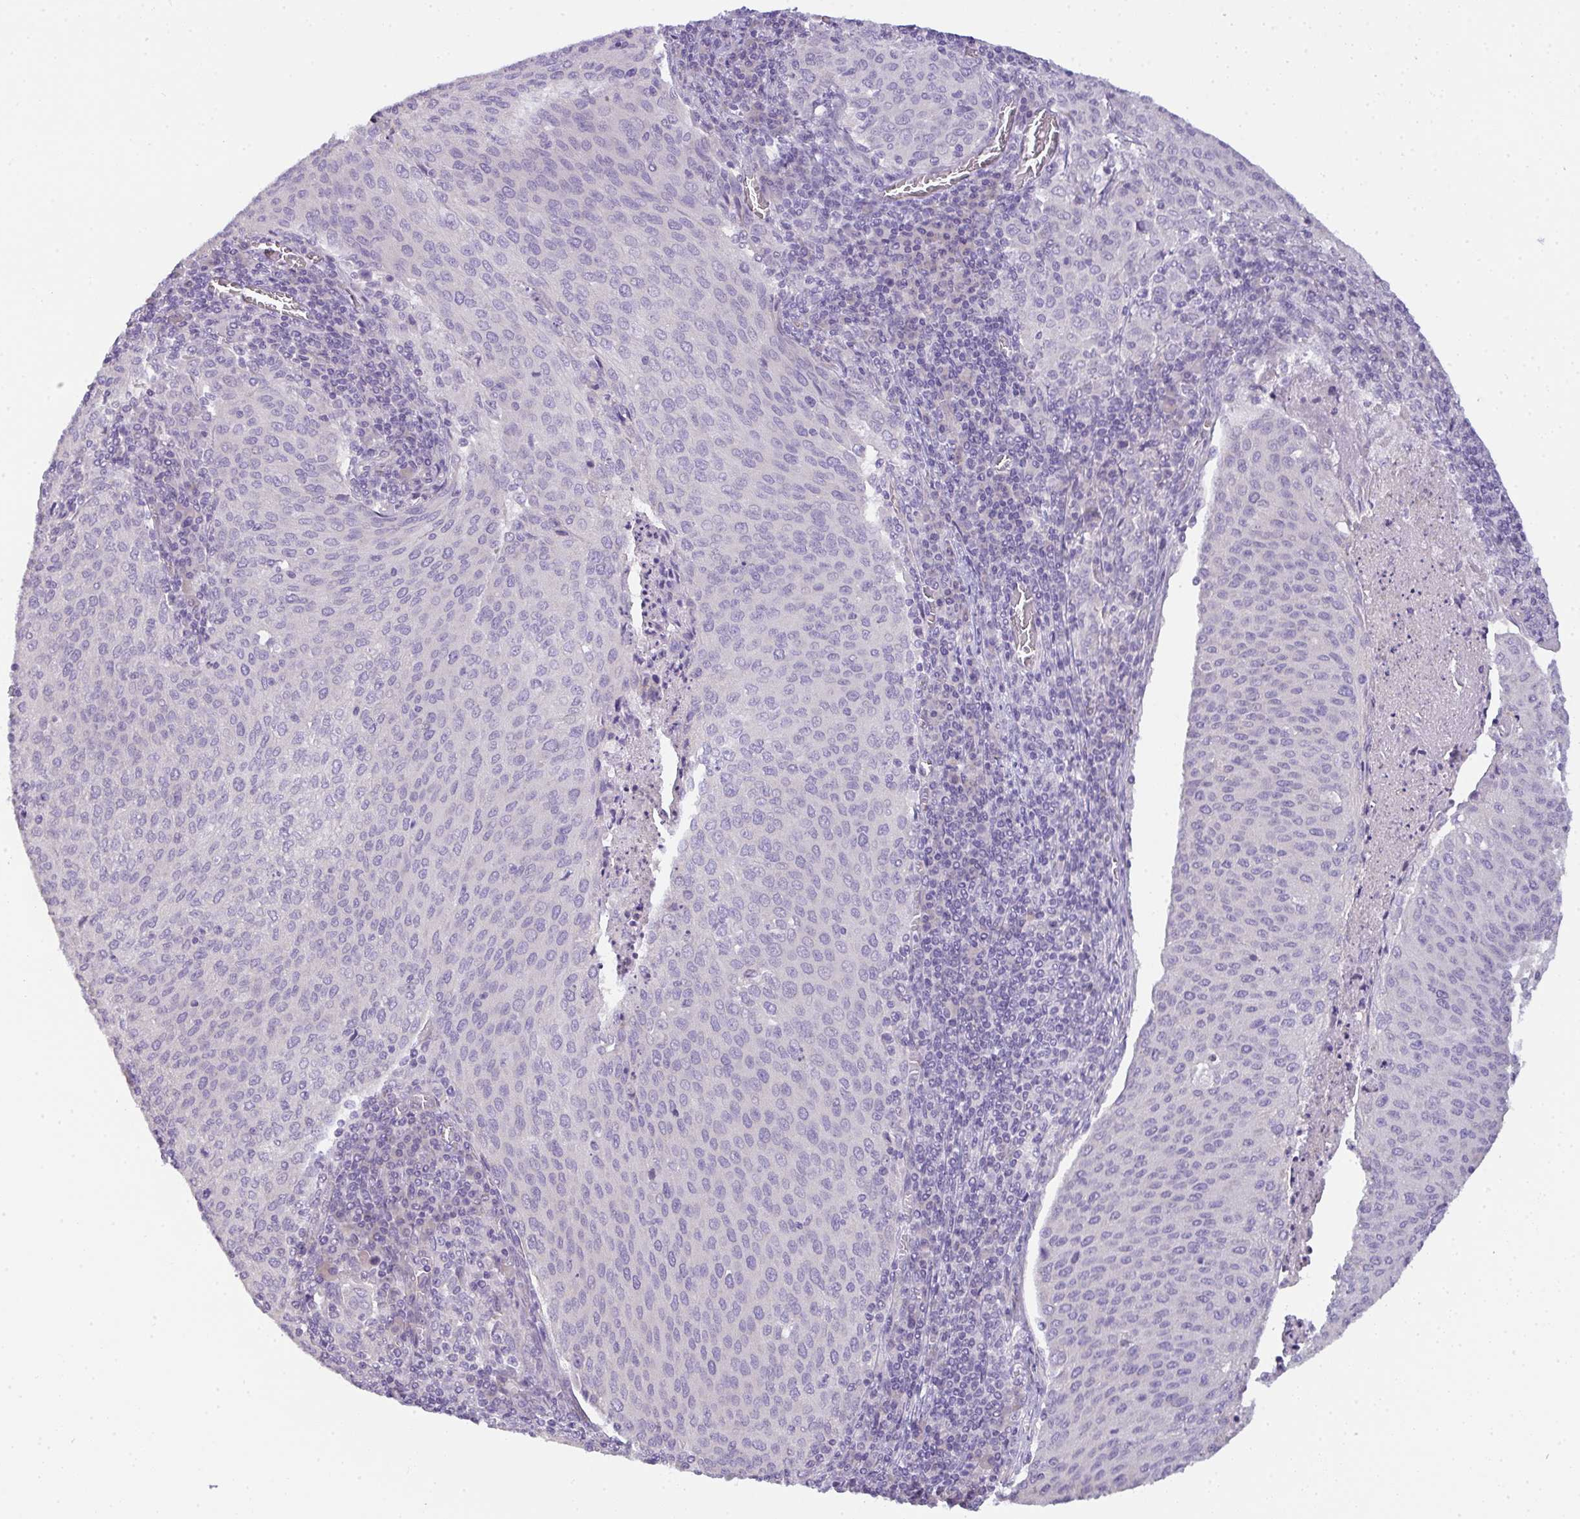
{"staining": {"intensity": "negative", "quantity": "none", "location": "none"}, "tissue": "cervical cancer", "cell_type": "Tumor cells", "image_type": "cancer", "snomed": [{"axis": "morphology", "description": "Squamous cell carcinoma, NOS"}, {"axis": "topography", "description": "Cervix"}], "caption": "Immunohistochemistry photomicrograph of human cervical cancer (squamous cell carcinoma) stained for a protein (brown), which displays no positivity in tumor cells.", "gene": "FILIP1", "patient": {"sex": "female", "age": 46}}